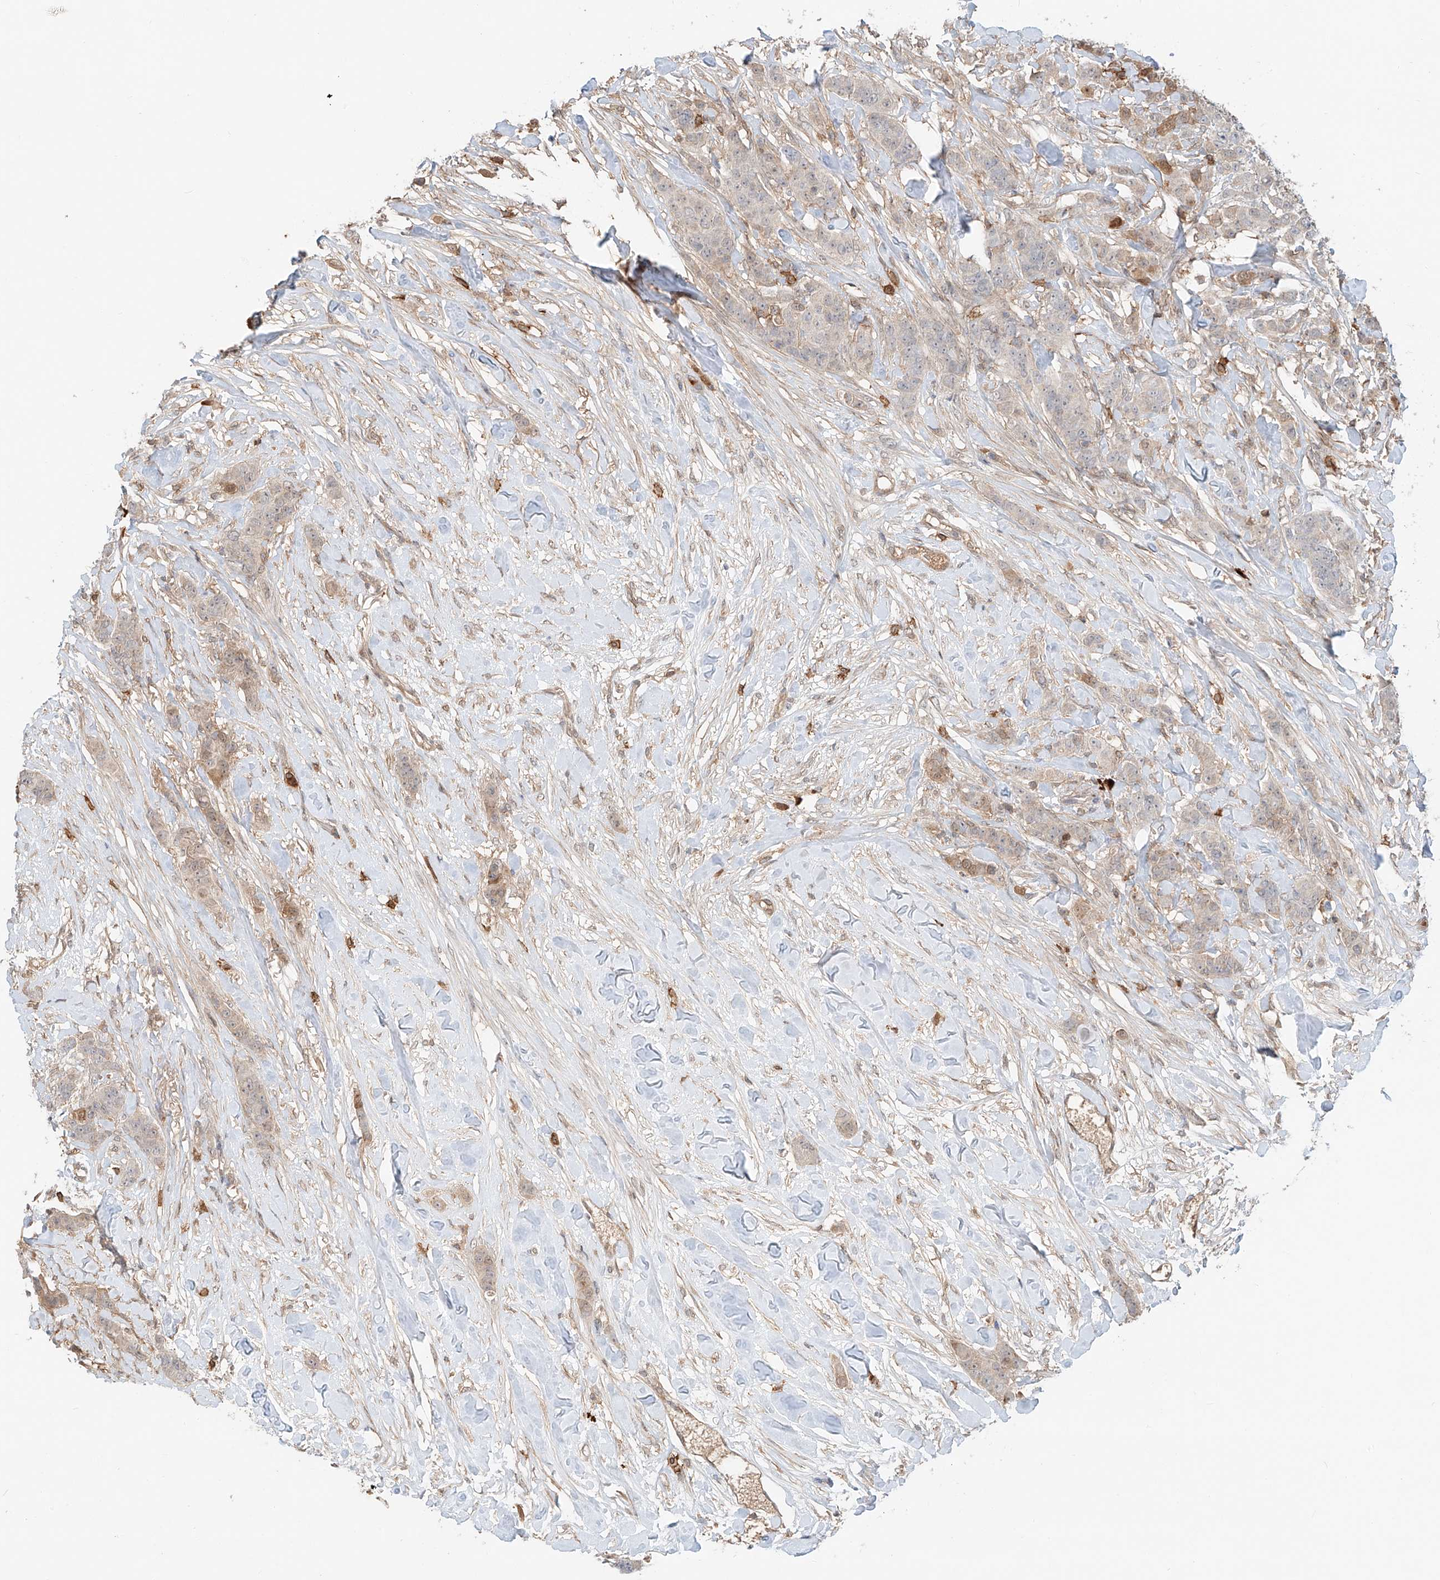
{"staining": {"intensity": "weak", "quantity": "<25%", "location": "cytoplasmic/membranous"}, "tissue": "breast cancer", "cell_type": "Tumor cells", "image_type": "cancer", "snomed": [{"axis": "morphology", "description": "Duct carcinoma"}, {"axis": "topography", "description": "Breast"}], "caption": "Image shows no protein expression in tumor cells of breast cancer tissue.", "gene": "CEP162", "patient": {"sex": "female", "age": 40}}